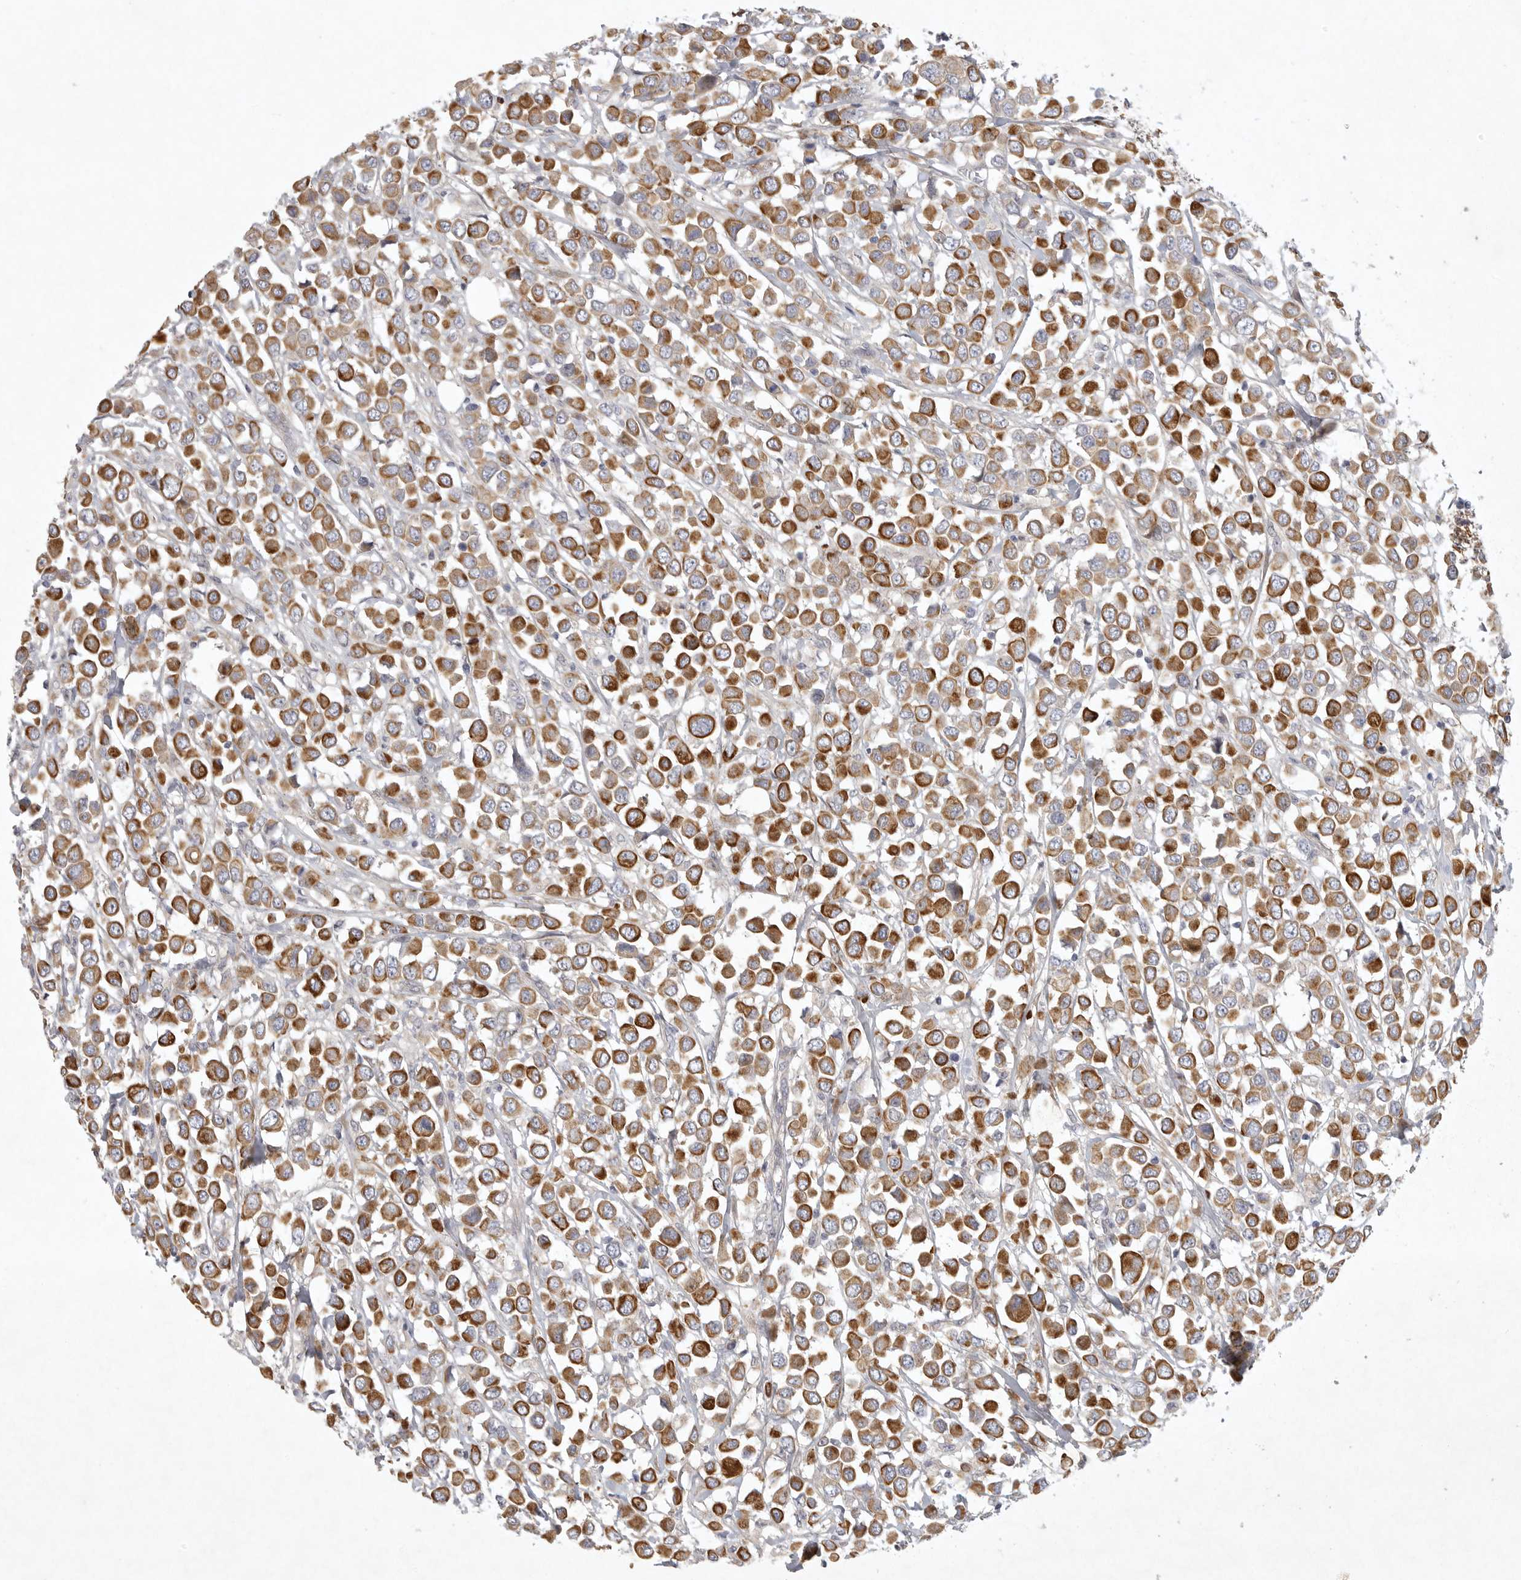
{"staining": {"intensity": "moderate", "quantity": ">75%", "location": "cytoplasmic/membranous"}, "tissue": "breast cancer", "cell_type": "Tumor cells", "image_type": "cancer", "snomed": [{"axis": "morphology", "description": "Duct carcinoma"}, {"axis": "topography", "description": "Breast"}], "caption": "Immunohistochemistry (IHC) histopathology image of human breast cancer stained for a protein (brown), which demonstrates medium levels of moderate cytoplasmic/membranous staining in approximately >75% of tumor cells.", "gene": "BZW2", "patient": {"sex": "female", "age": 61}}